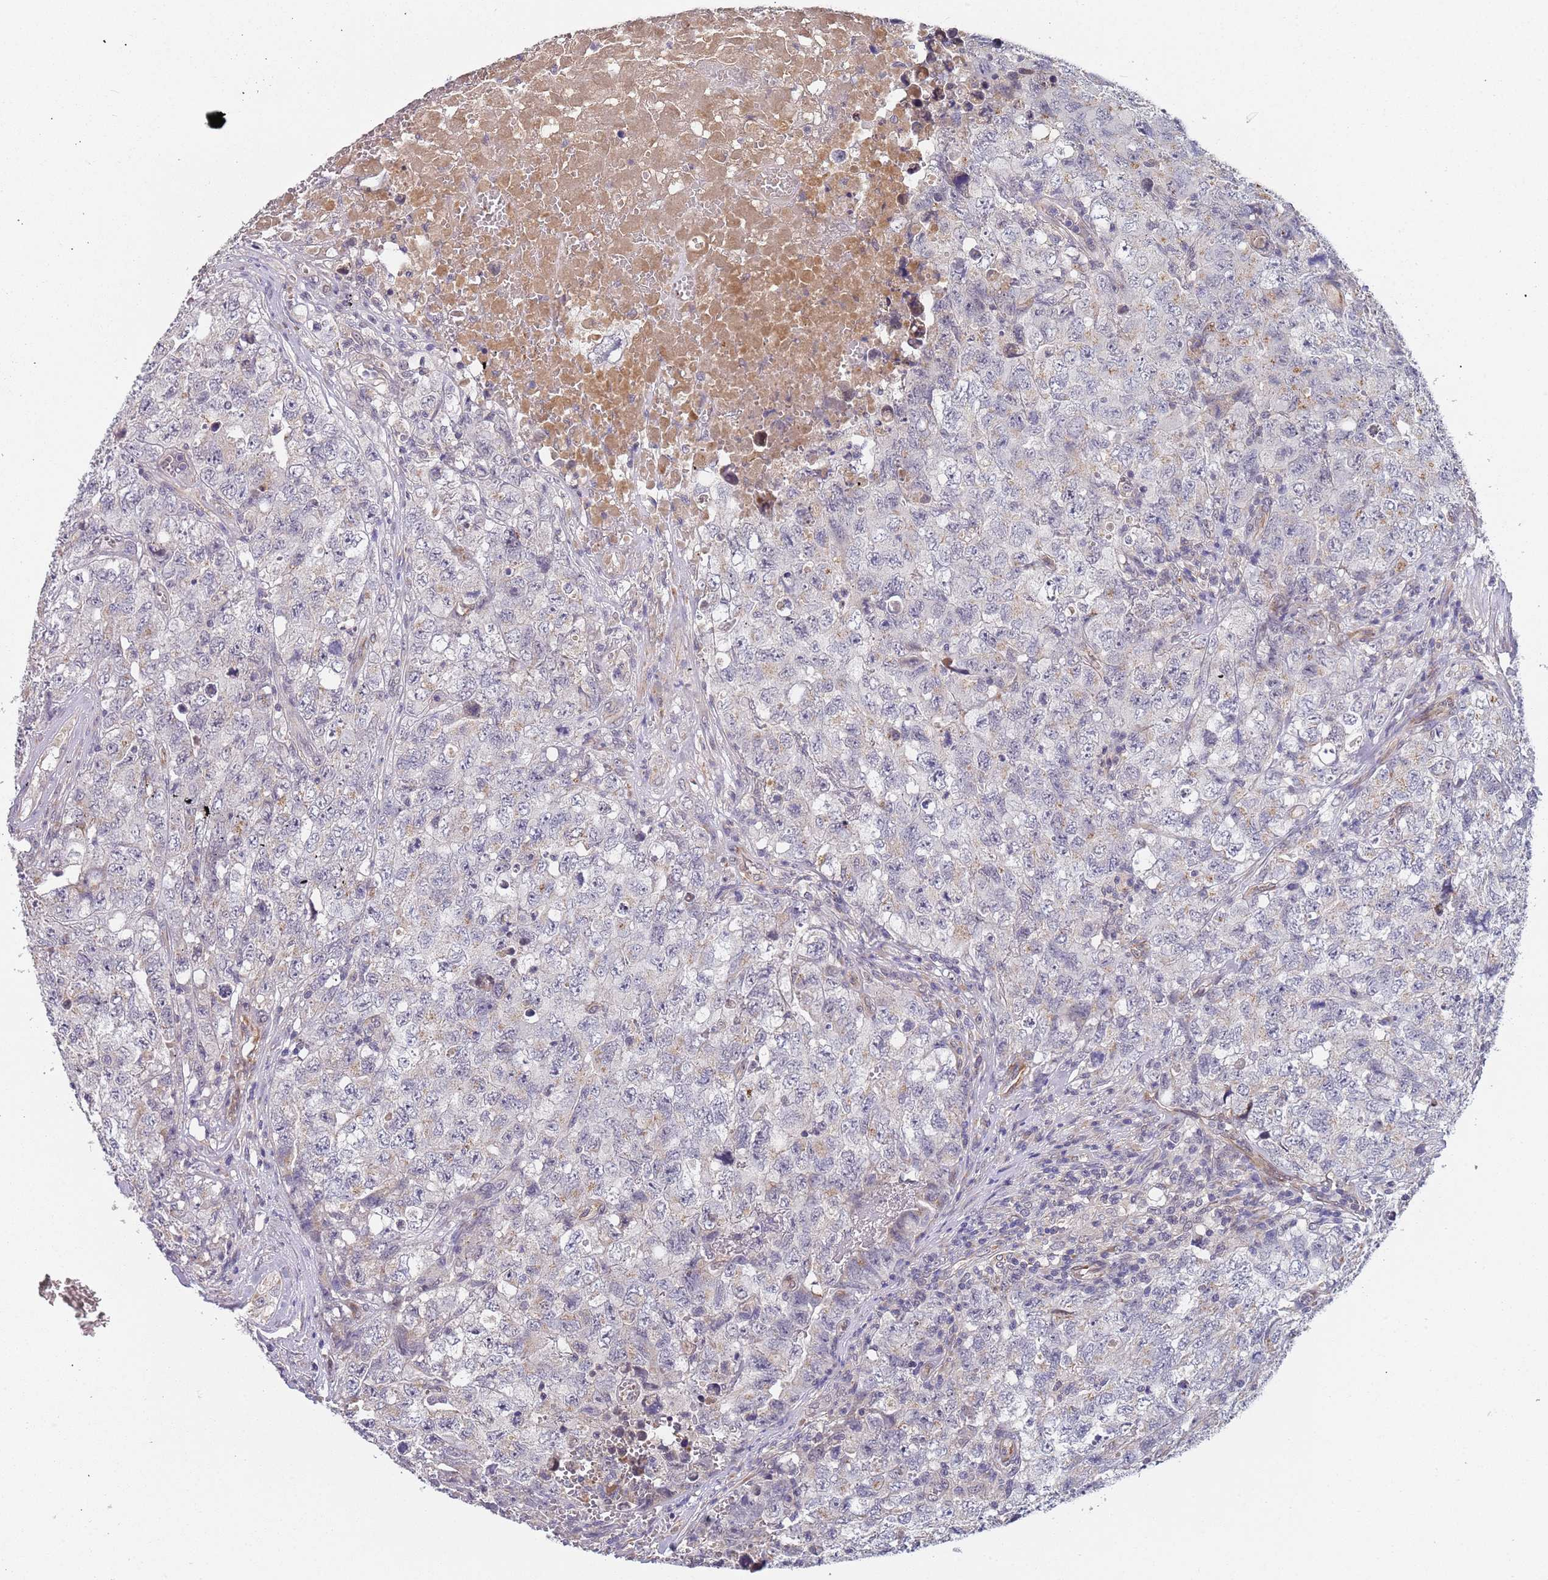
{"staining": {"intensity": "negative", "quantity": "none", "location": "none"}, "tissue": "testis cancer", "cell_type": "Tumor cells", "image_type": "cancer", "snomed": [{"axis": "morphology", "description": "Carcinoma, Embryonal, NOS"}, {"axis": "topography", "description": "Testis"}], "caption": "High power microscopy photomicrograph of an IHC photomicrograph of testis cancer (embryonal carcinoma), revealing no significant positivity in tumor cells. Brightfield microscopy of immunohistochemistry stained with DAB (brown) and hematoxylin (blue), captured at high magnification.", "gene": "B4GALT4", "patient": {"sex": "male", "age": 31}}